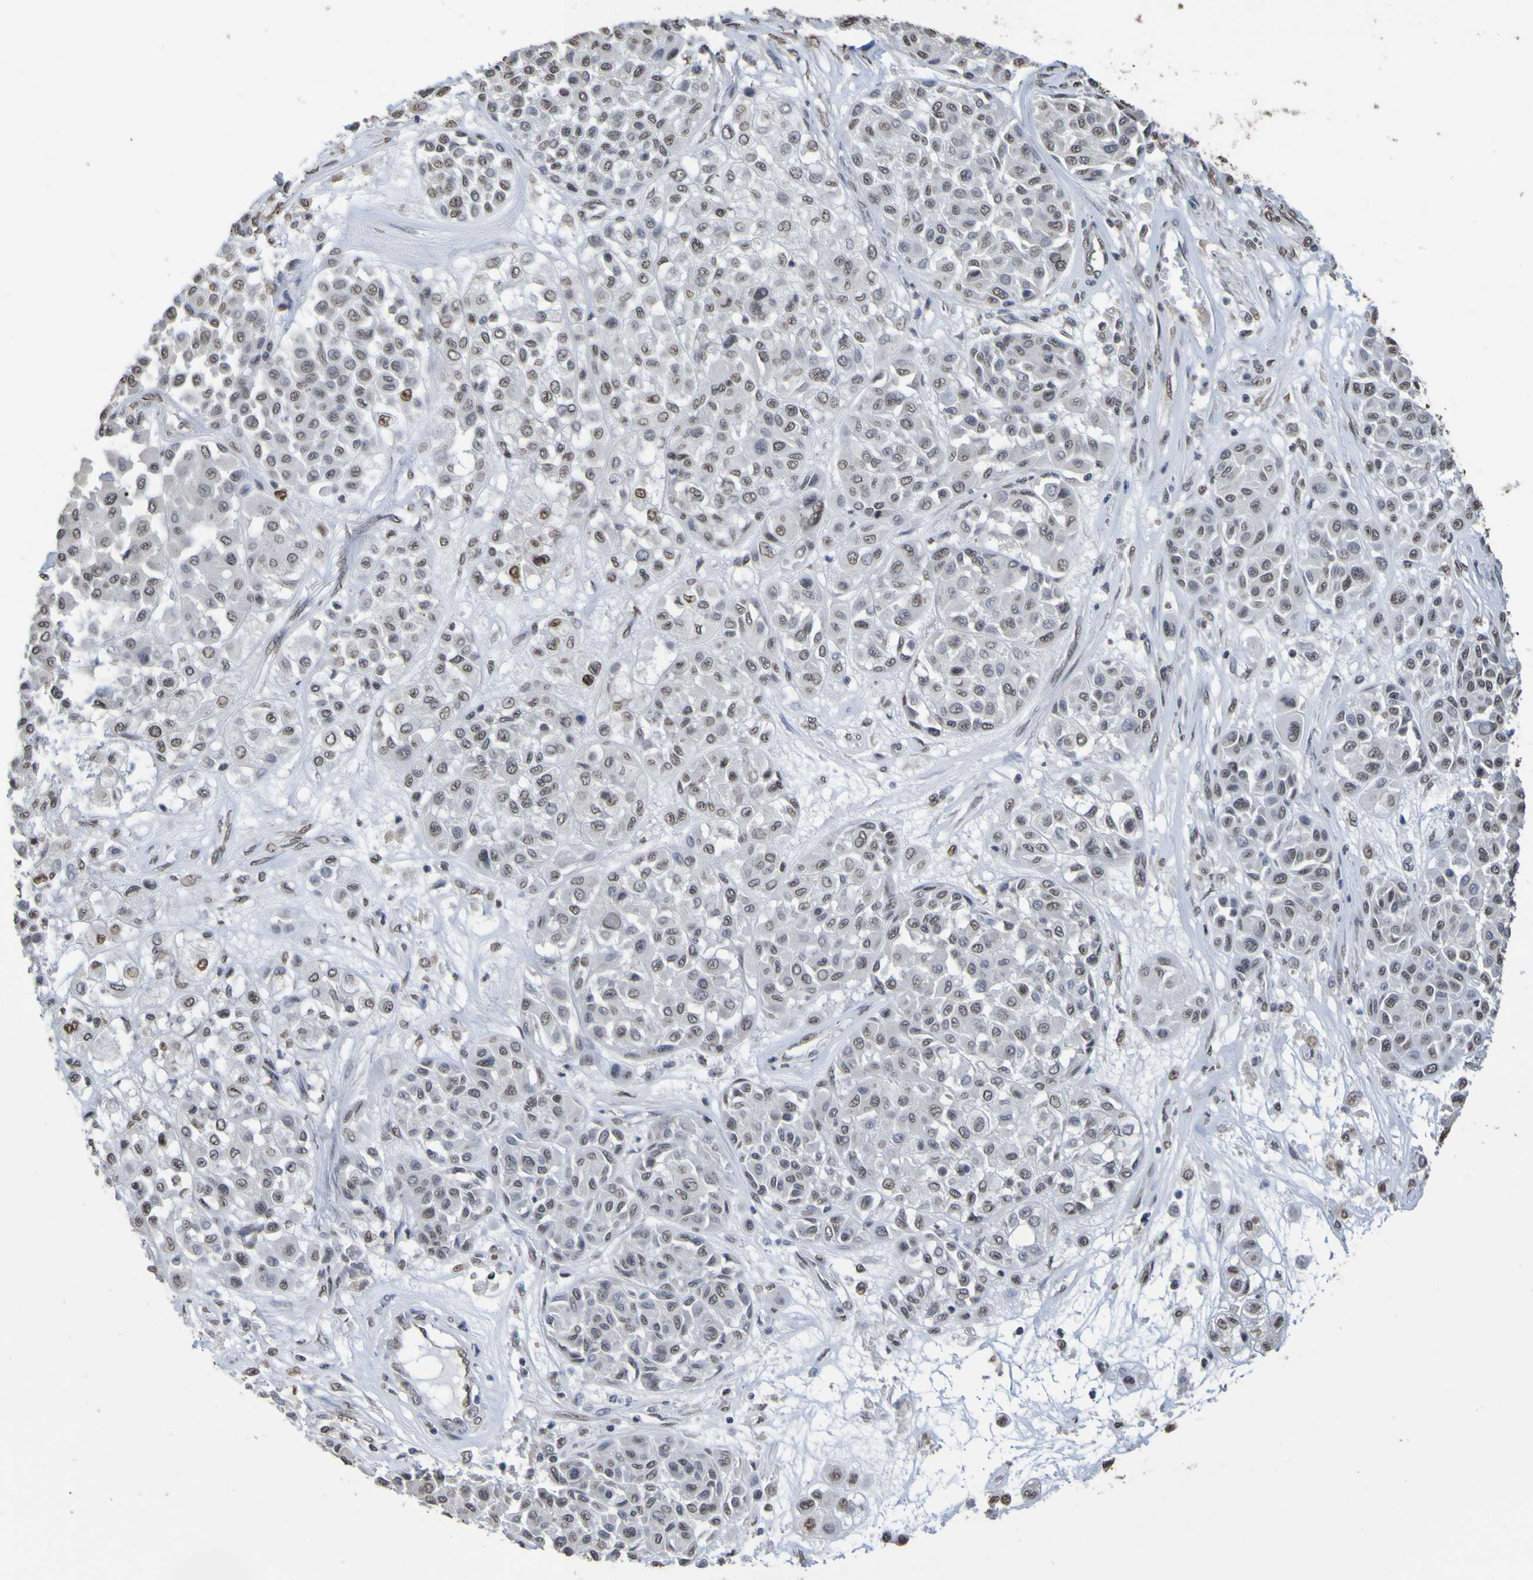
{"staining": {"intensity": "negative", "quantity": "none", "location": "none"}, "tissue": "melanoma", "cell_type": "Tumor cells", "image_type": "cancer", "snomed": [{"axis": "morphology", "description": "Malignant melanoma, Metastatic site"}, {"axis": "topography", "description": "Soft tissue"}], "caption": "Immunohistochemical staining of human melanoma demonstrates no significant expression in tumor cells. (DAB IHC visualized using brightfield microscopy, high magnification).", "gene": "ALKBH2", "patient": {"sex": "male", "age": 41}}